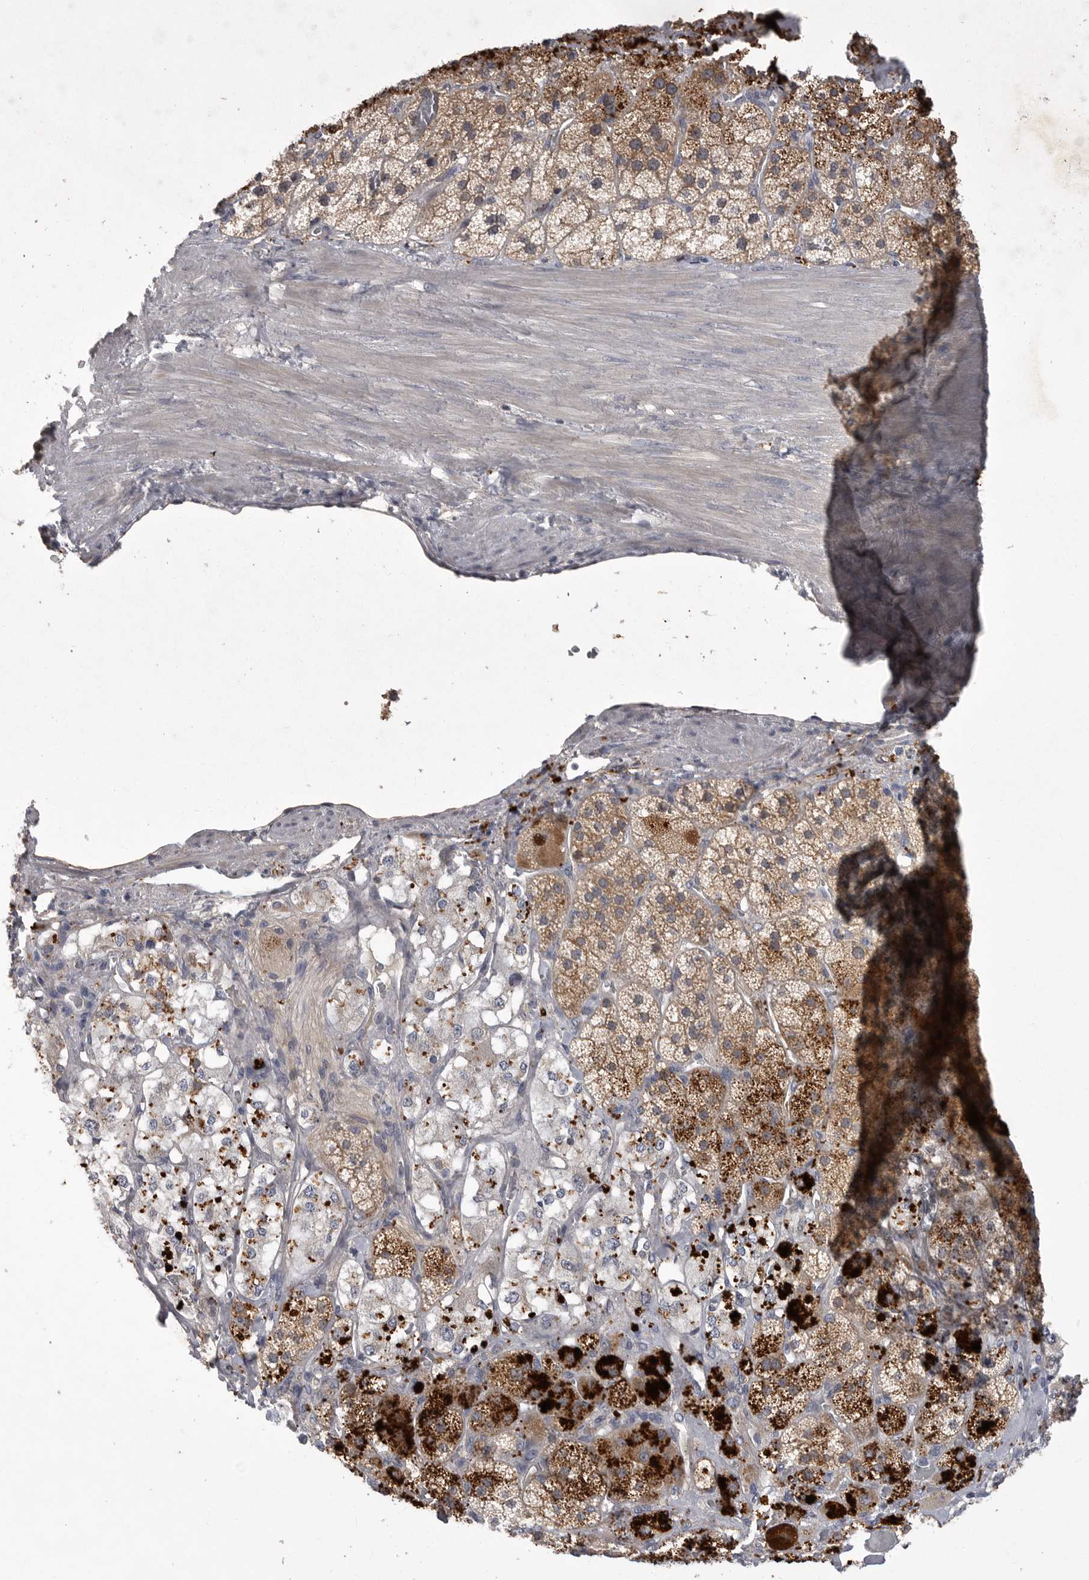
{"staining": {"intensity": "moderate", "quantity": "25%-75%", "location": "cytoplasmic/membranous"}, "tissue": "adrenal gland", "cell_type": "Glandular cells", "image_type": "normal", "snomed": [{"axis": "morphology", "description": "Normal tissue, NOS"}, {"axis": "topography", "description": "Adrenal gland"}], "caption": "High-magnification brightfield microscopy of benign adrenal gland stained with DAB (brown) and counterstained with hematoxylin (blue). glandular cells exhibit moderate cytoplasmic/membranous expression is appreciated in about25%-75% of cells. (IHC, brightfield microscopy, high magnification).", "gene": "DHDDS", "patient": {"sex": "male", "age": 57}}